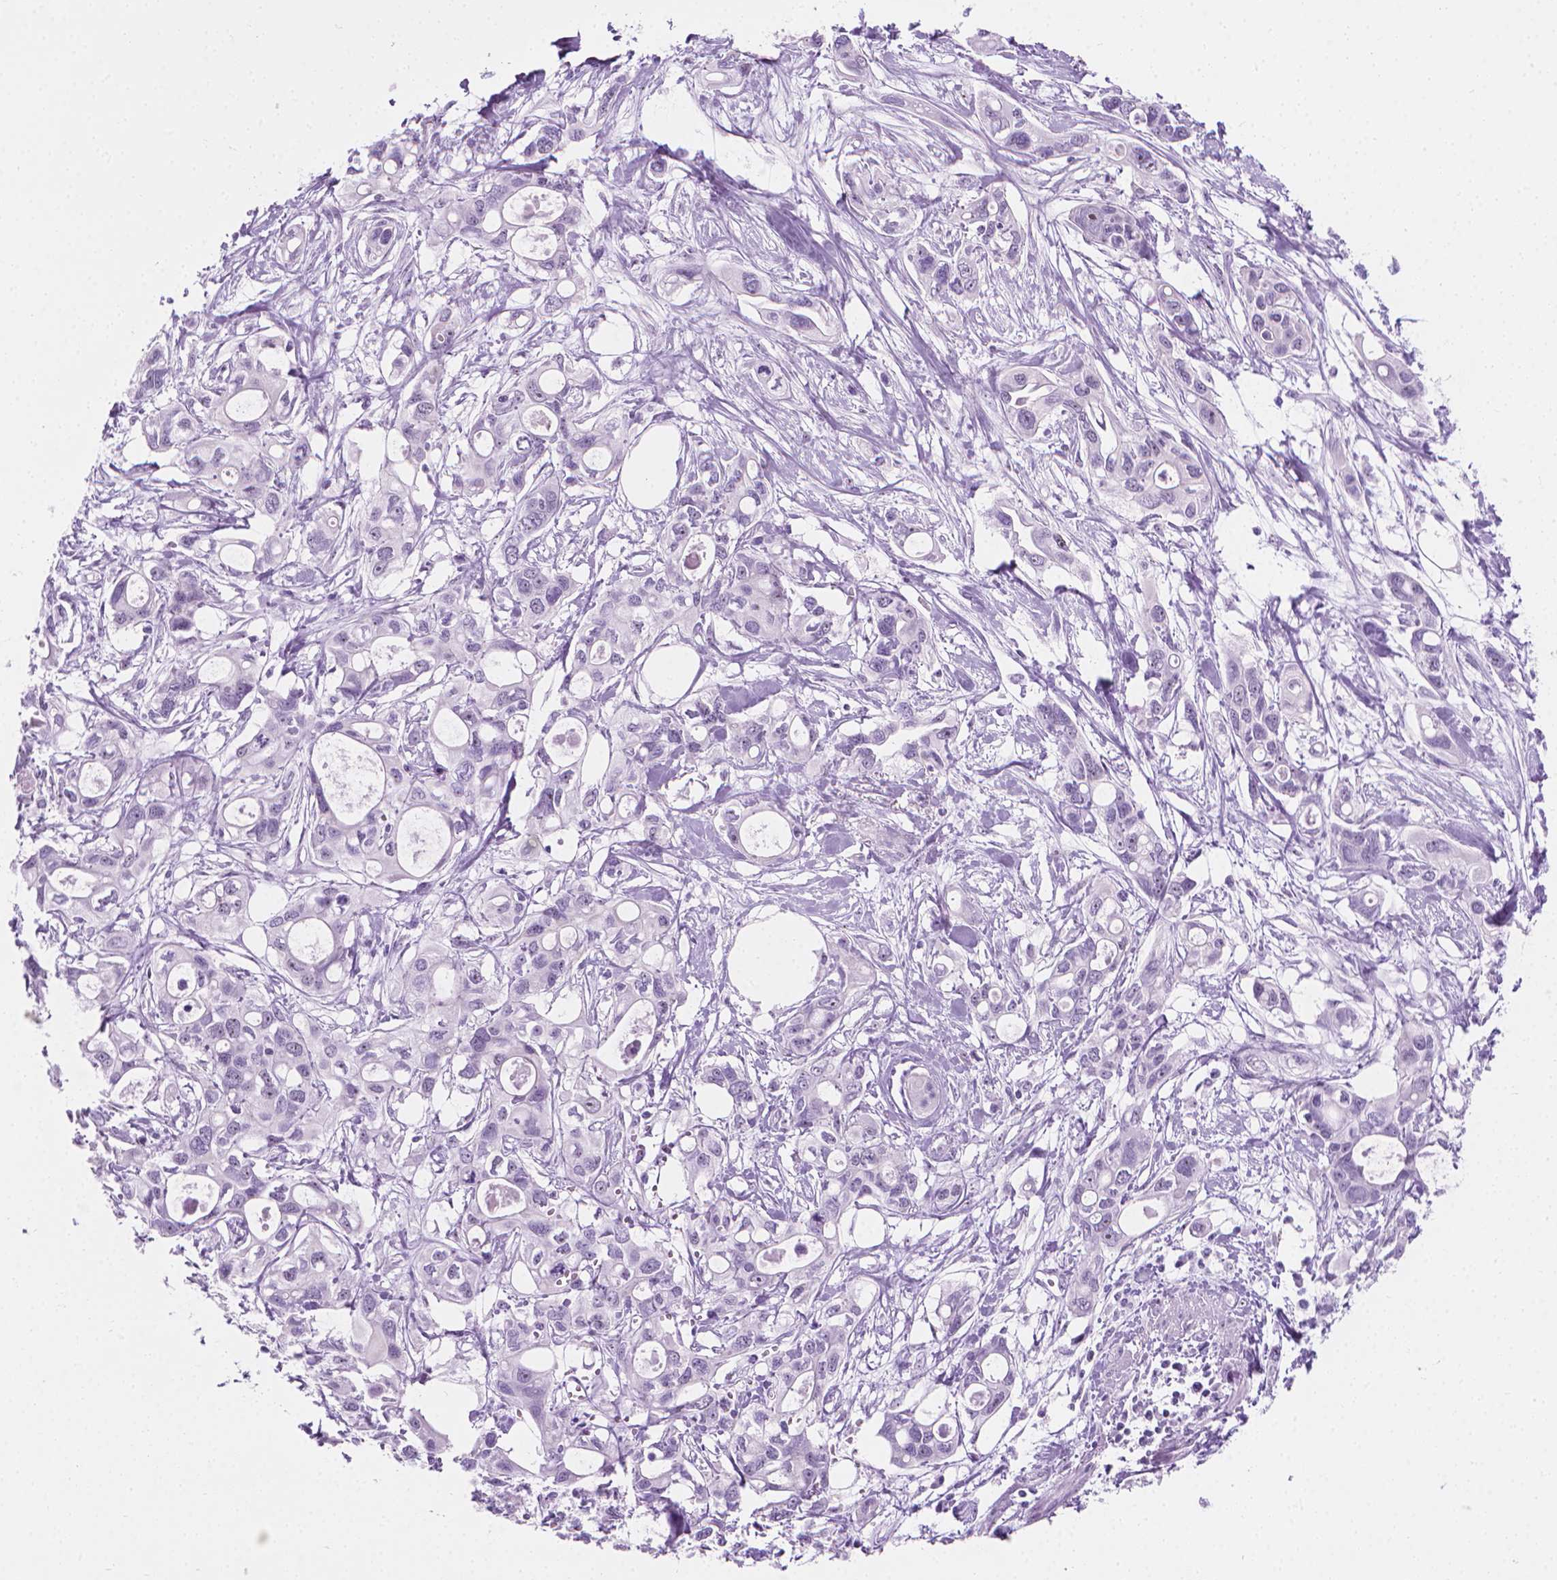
{"staining": {"intensity": "negative", "quantity": "none", "location": "none"}, "tissue": "pancreatic cancer", "cell_type": "Tumor cells", "image_type": "cancer", "snomed": [{"axis": "morphology", "description": "Adenocarcinoma, NOS"}, {"axis": "topography", "description": "Pancreas"}], "caption": "A high-resolution photomicrograph shows immunohistochemistry staining of adenocarcinoma (pancreatic), which displays no significant positivity in tumor cells. (Stains: DAB (3,3'-diaminobenzidine) IHC with hematoxylin counter stain, Microscopy: brightfield microscopy at high magnification).", "gene": "NOL7", "patient": {"sex": "male", "age": 60}}